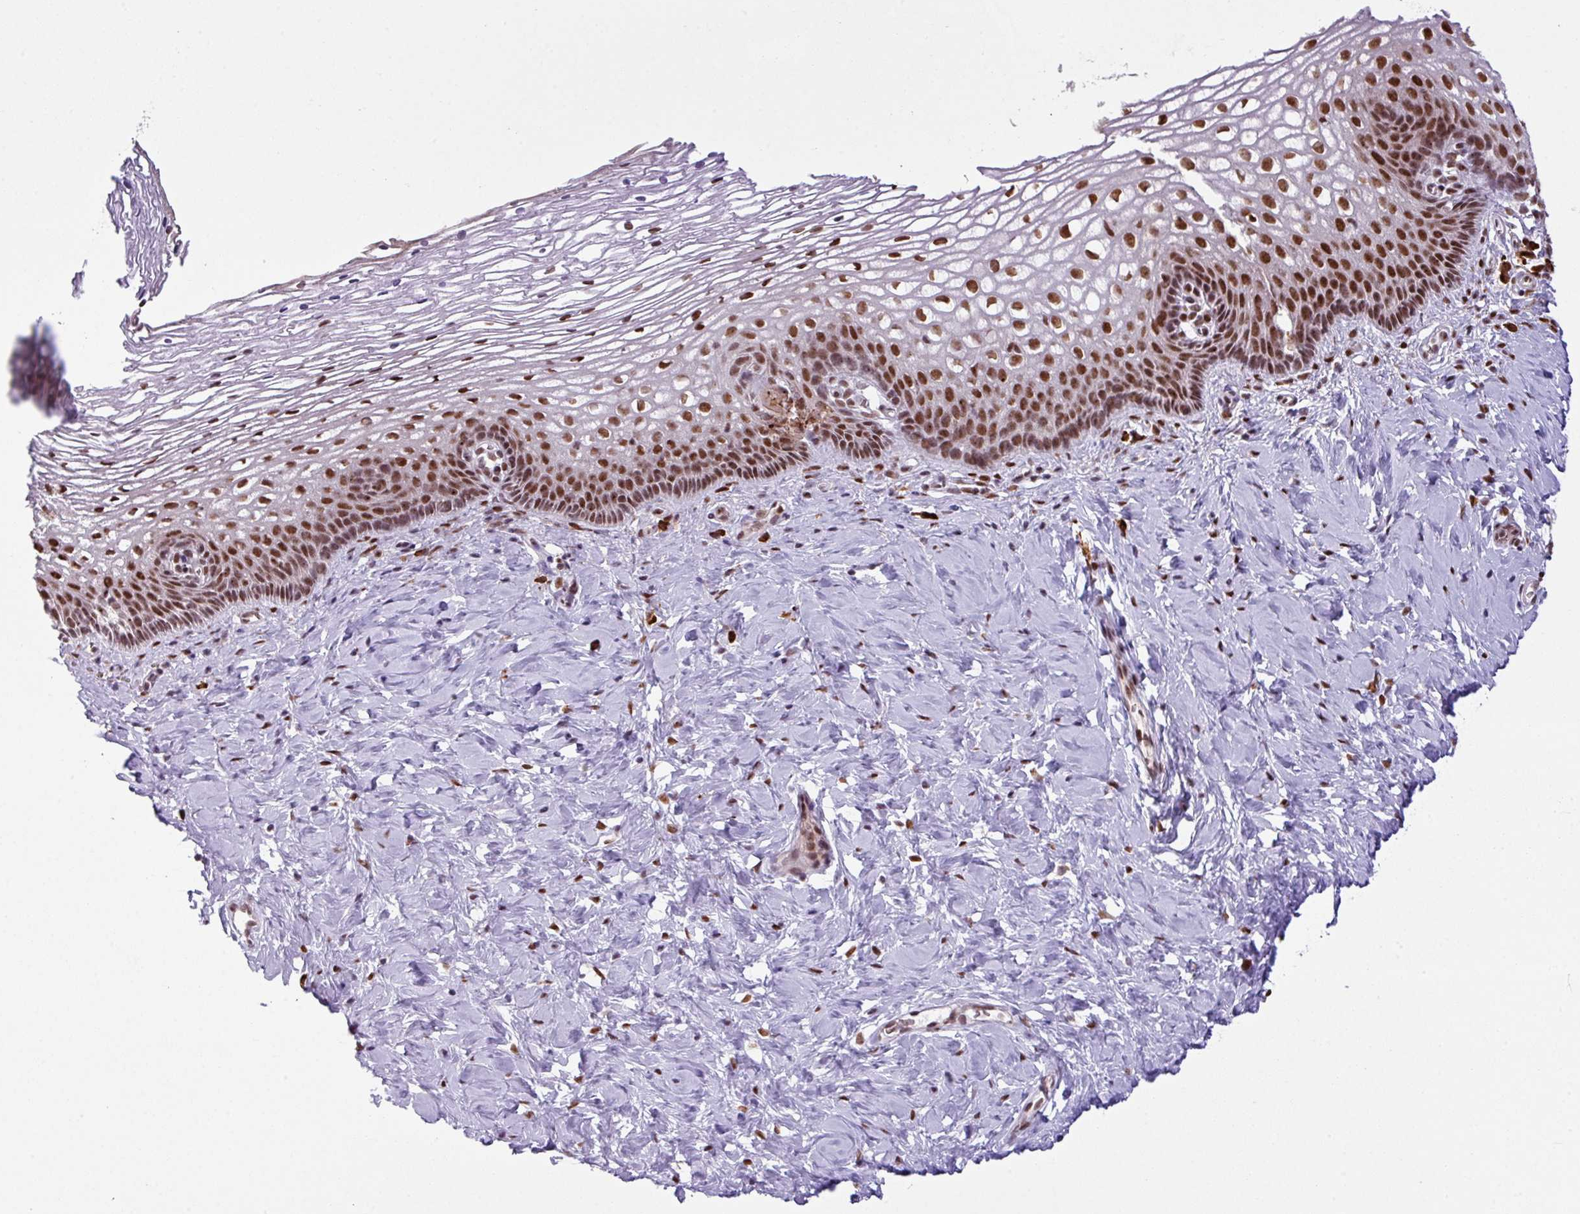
{"staining": {"intensity": "strong", "quantity": ">75%", "location": "nuclear"}, "tissue": "cervix", "cell_type": "Glandular cells", "image_type": "normal", "snomed": [{"axis": "morphology", "description": "Normal tissue, NOS"}, {"axis": "topography", "description": "Cervix"}], "caption": "Glandular cells reveal strong nuclear positivity in approximately >75% of cells in unremarkable cervix.", "gene": "PRDM5", "patient": {"sex": "female", "age": 36}}